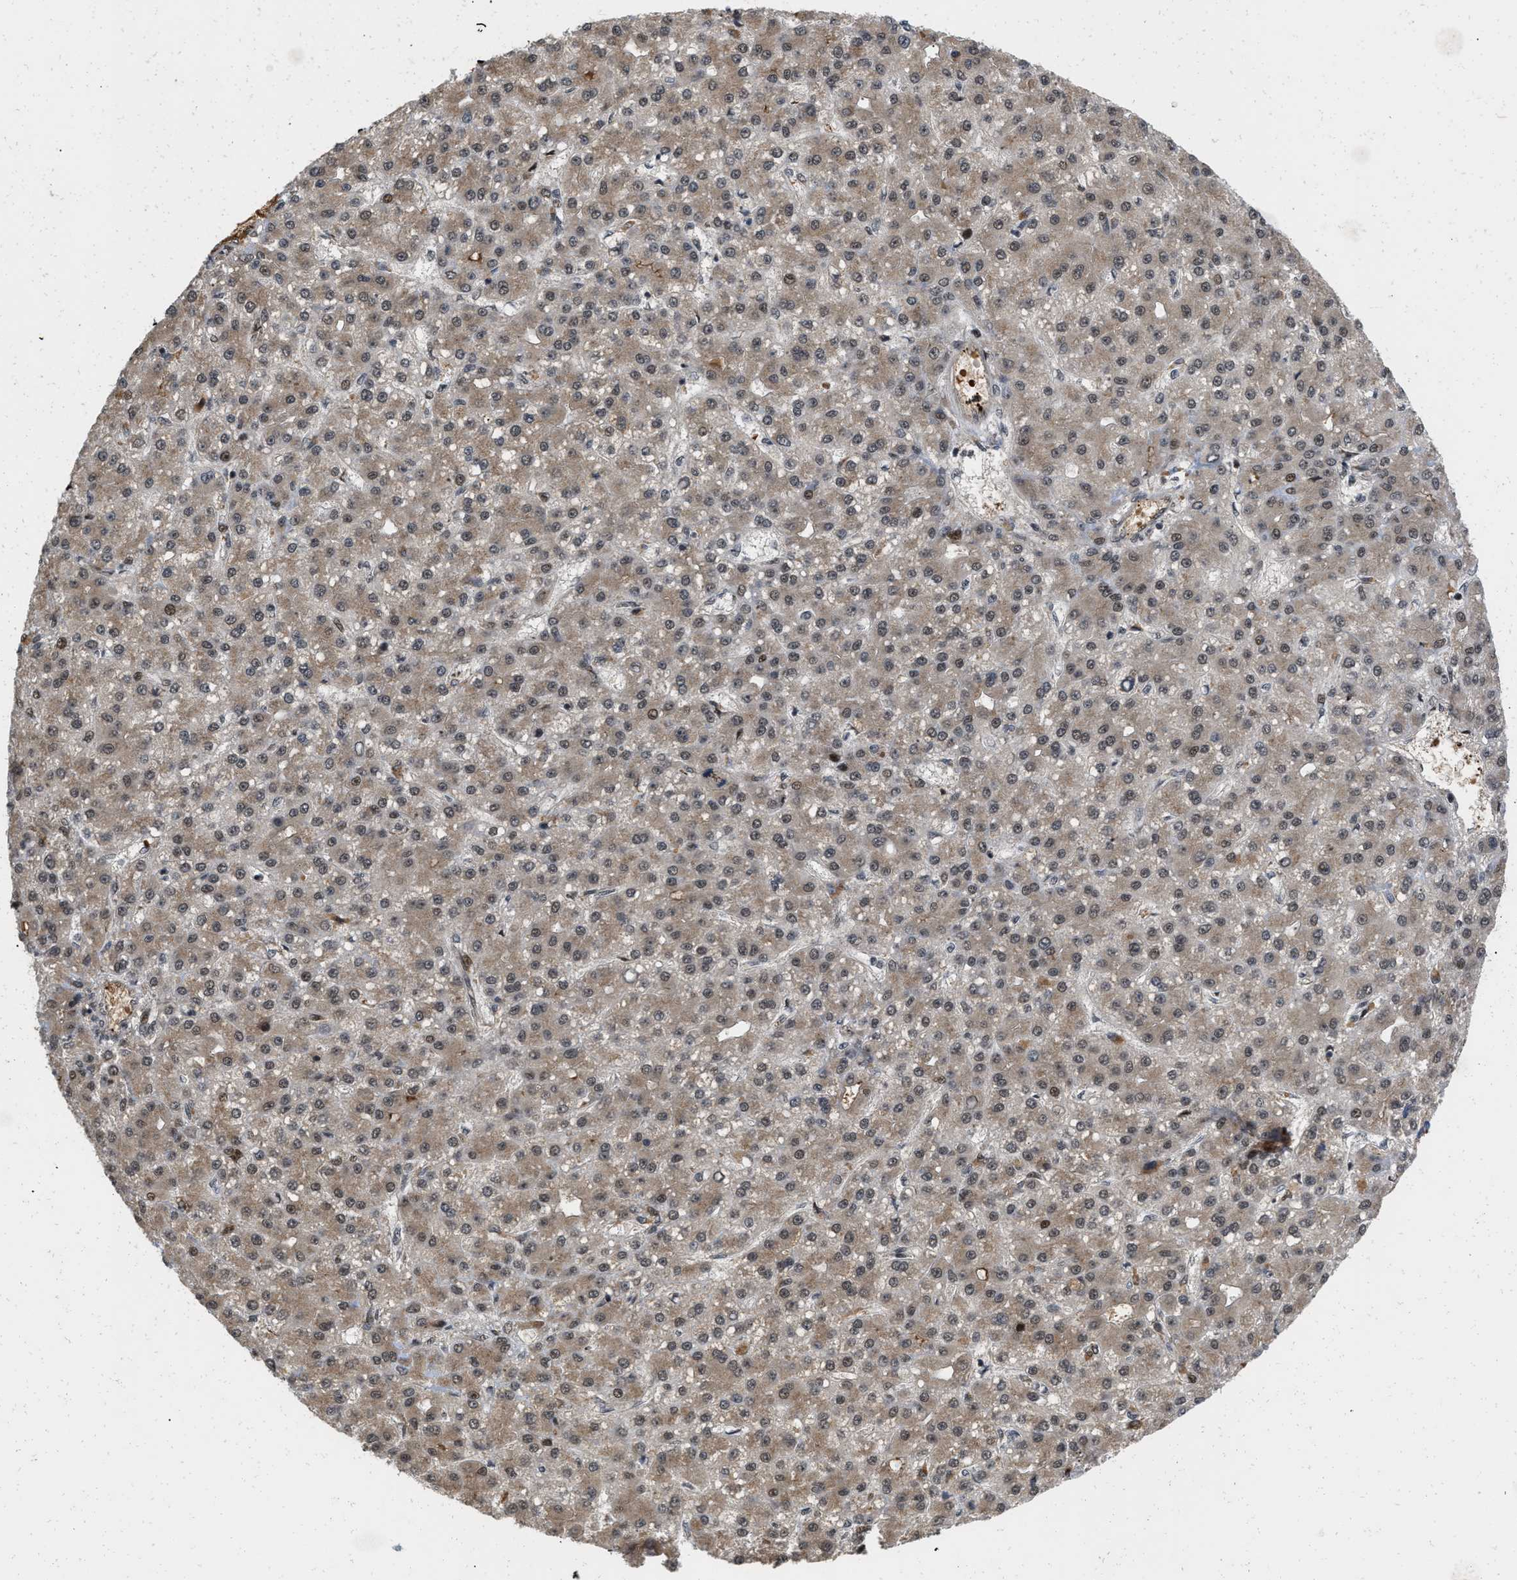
{"staining": {"intensity": "moderate", "quantity": ">75%", "location": "cytoplasmic/membranous,nuclear"}, "tissue": "liver cancer", "cell_type": "Tumor cells", "image_type": "cancer", "snomed": [{"axis": "morphology", "description": "Carcinoma, Hepatocellular, NOS"}, {"axis": "topography", "description": "Liver"}], "caption": "Protein staining by immunohistochemistry shows moderate cytoplasmic/membranous and nuclear staining in approximately >75% of tumor cells in liver hepatocellular carcinoma.", "gene": "ANKRD11", "patient": {"sex": "male", "age": 67}}